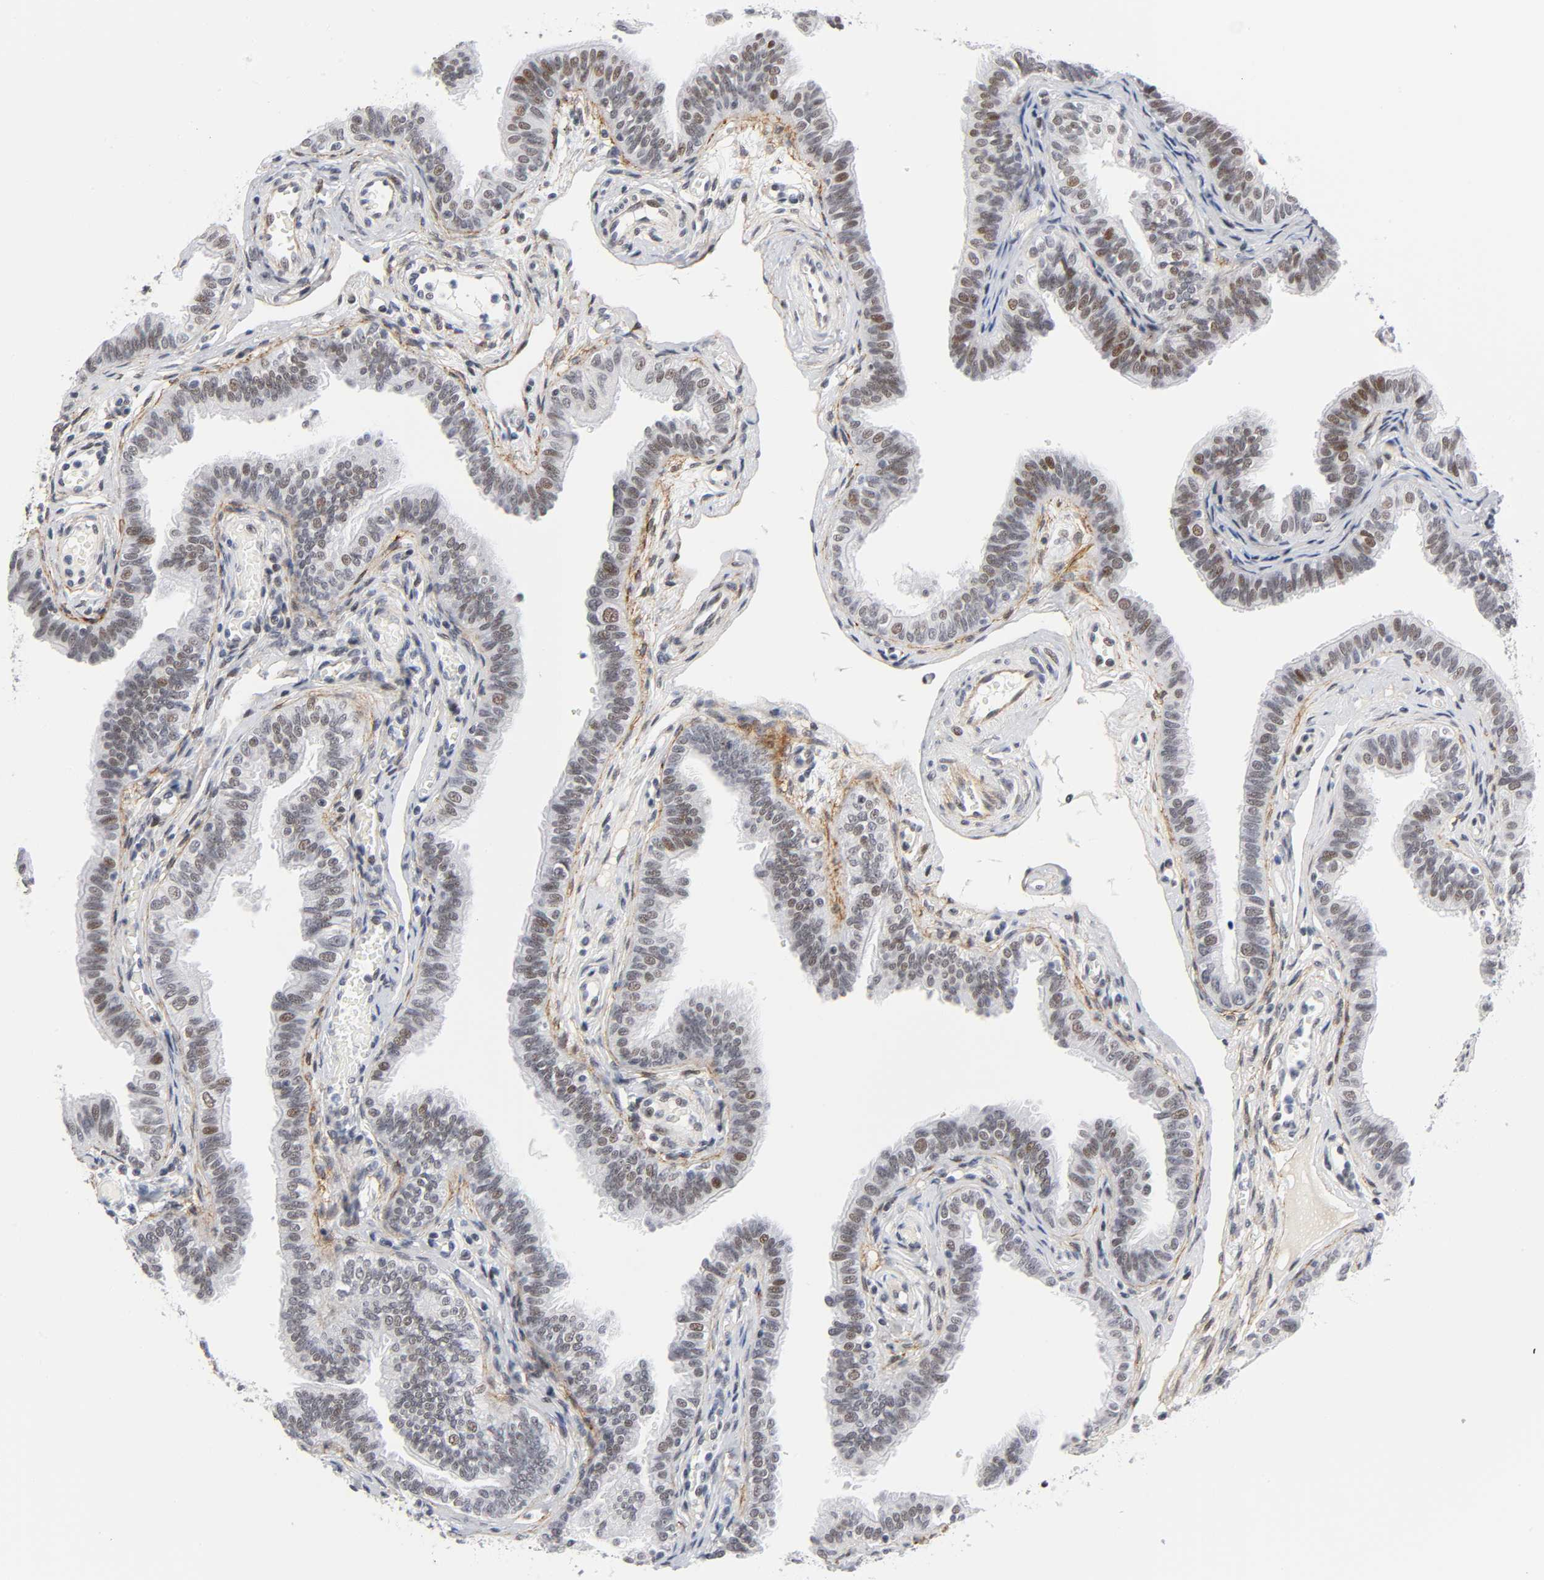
{"staining": {"intensity": "moderate", "quantity": ">75%", "location": "nuclear"}, "tissue": "fallopian tube", "cell_type": "Glandular cells", "image_type": "normal", "snomed": [{"axis": "morphology", "description": "Normal tissue, NOS"}, {"axis": "morphology", "description": "Dermoid, NOS"}, {"axis": "topography", "description": "Fallopian tube"}], "caption": "Immunohistochemical staining of normal human fallopian tube reveals moderate nuclear protein staining in approximately >75% of glandular cells. (DAB (3,3'-diaminobenzidine) = brown stain, brightfield microscopy at high magnification).", "gene": "DIDO1", "patient": {"sex": "female", "age": 33}}